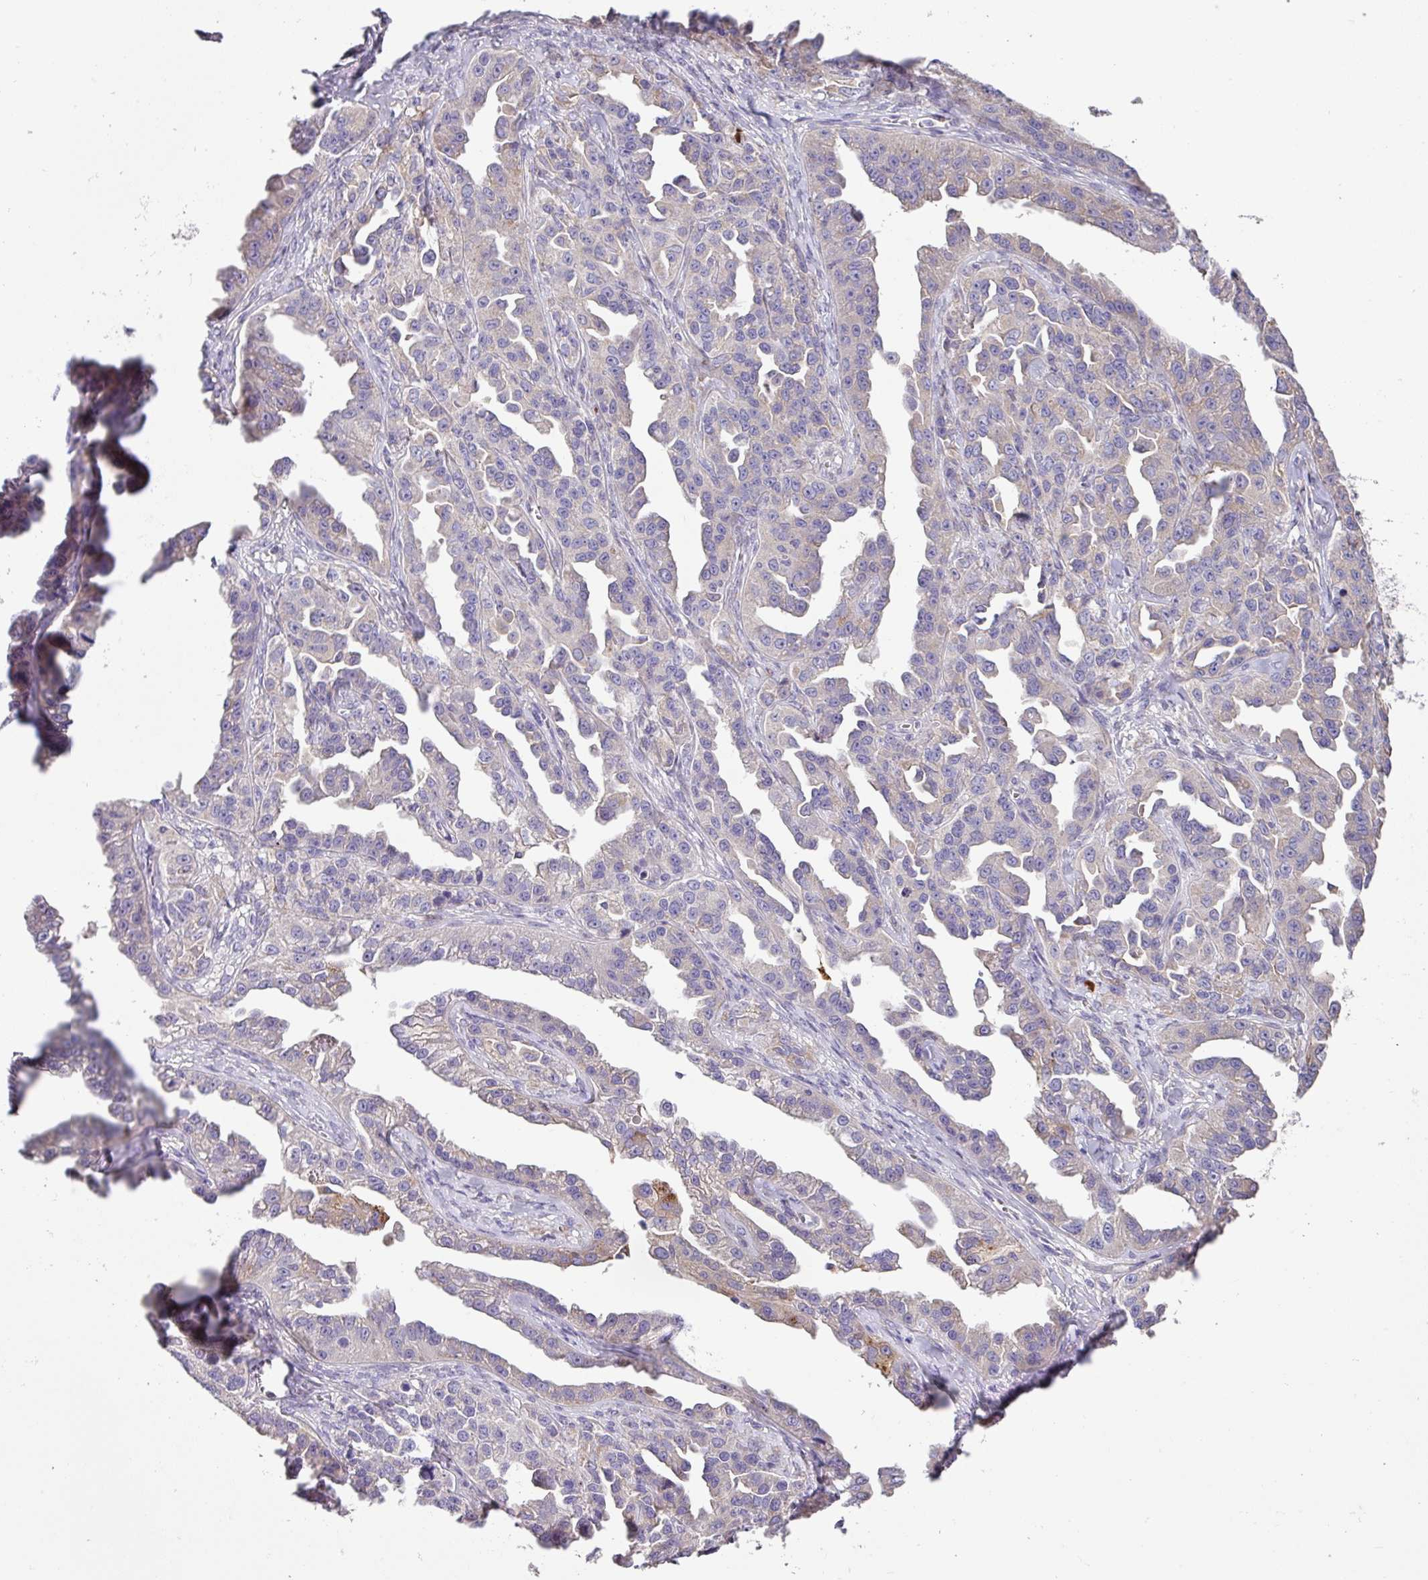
{"staining": {"intensity": "weak", "quantity": "<25%", "location": "cytoplasmic/membranous"}, "tissue": "ovarian cancer", "cell_type": "Tumor cells", "image_type": "cancer", "snomed": [{"axis": "morphology", "description": "Cystadenocarcinoma, serous, NOS"}, {"axis": "topography", "description": "Ovary"}], "caption": "High magnification brightfield microscopy of serous cystadenocarcinoma (ovarian) stained with DAB (brown) and counterstained with hematoxylin (blue): tumor cells show no significant staining.", "gene": "ZG16", "patient": {"sex": "female", "age": 75}}